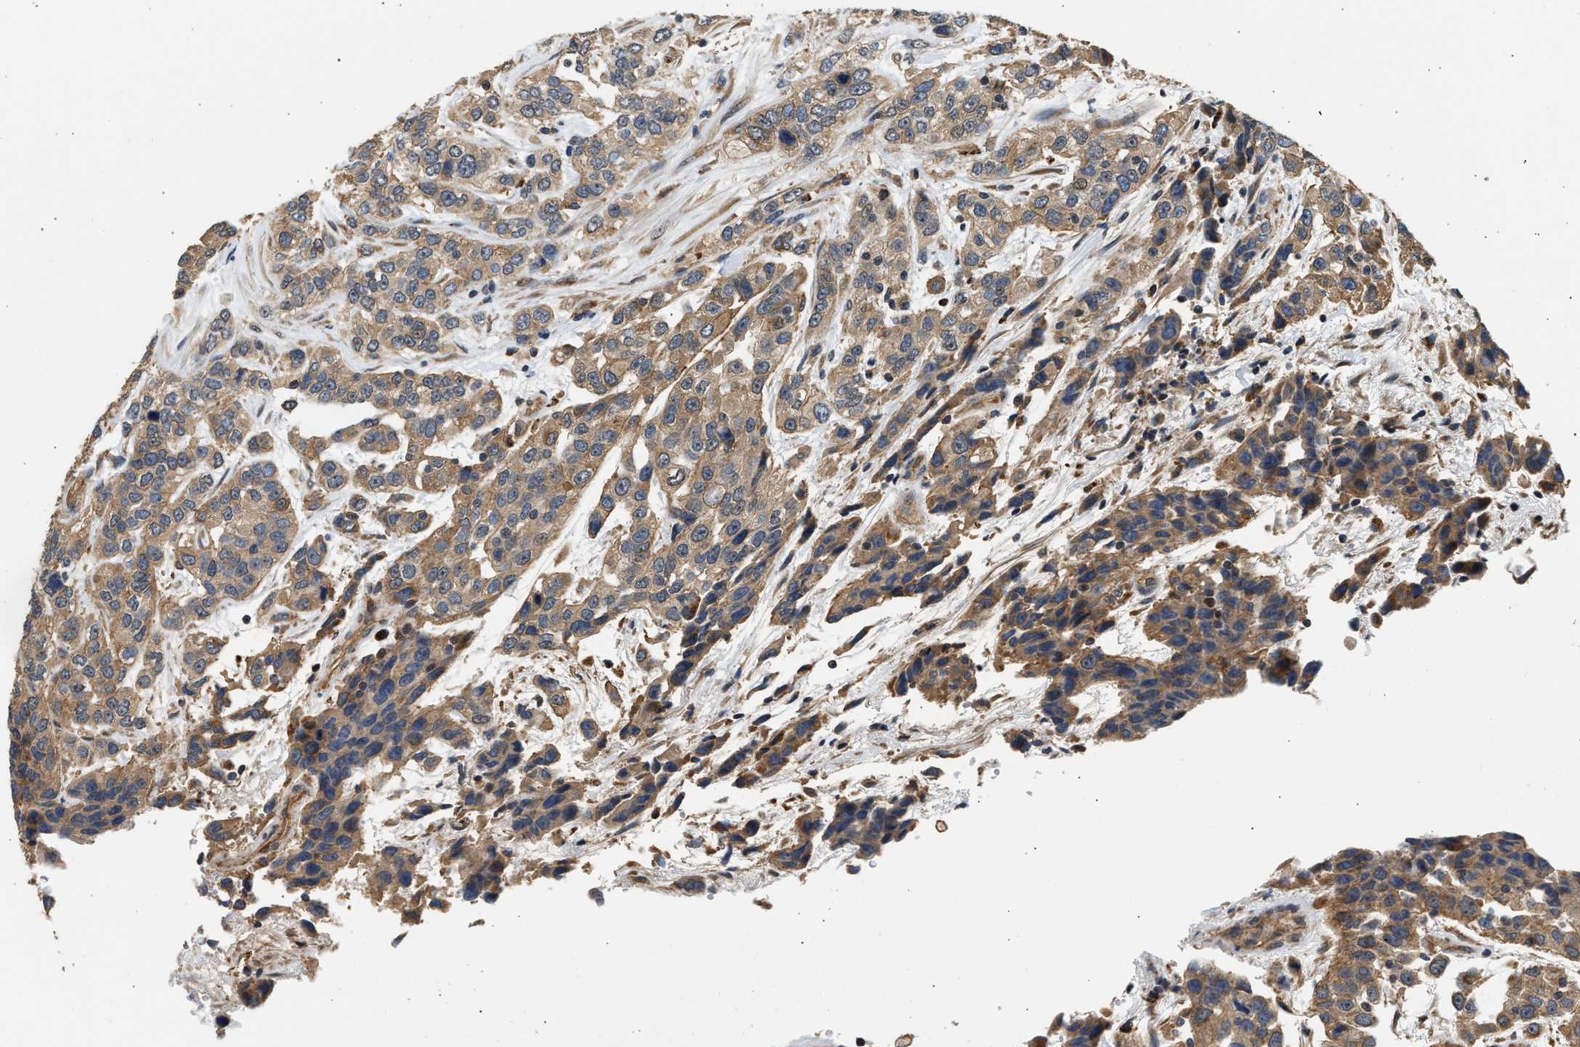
{"staining": {"intensity": "moderate", "quantity": ">75%", "location": "cytoplasmic/membranous"}, "tissue": "urothelial cancer", "cell_type": "Tumor cells", "image_type": "cancer", "snomed": [{"axis": "morphology", "description": "Urothelial carcinoma, High grade"}, {"axis": "topography", "description": "Urinary bladder"}], "caption": "Urothelial cancer was stained to show a protein in brown. There is medium levels of moderate cytoplasmic/membranous positivity in approximately >75% of tumor cells. (Brightfield microscopy of DAB IHC at high magnification).", "gene": "DUSP14", "patient": {"sex": "female", "age": 80}}